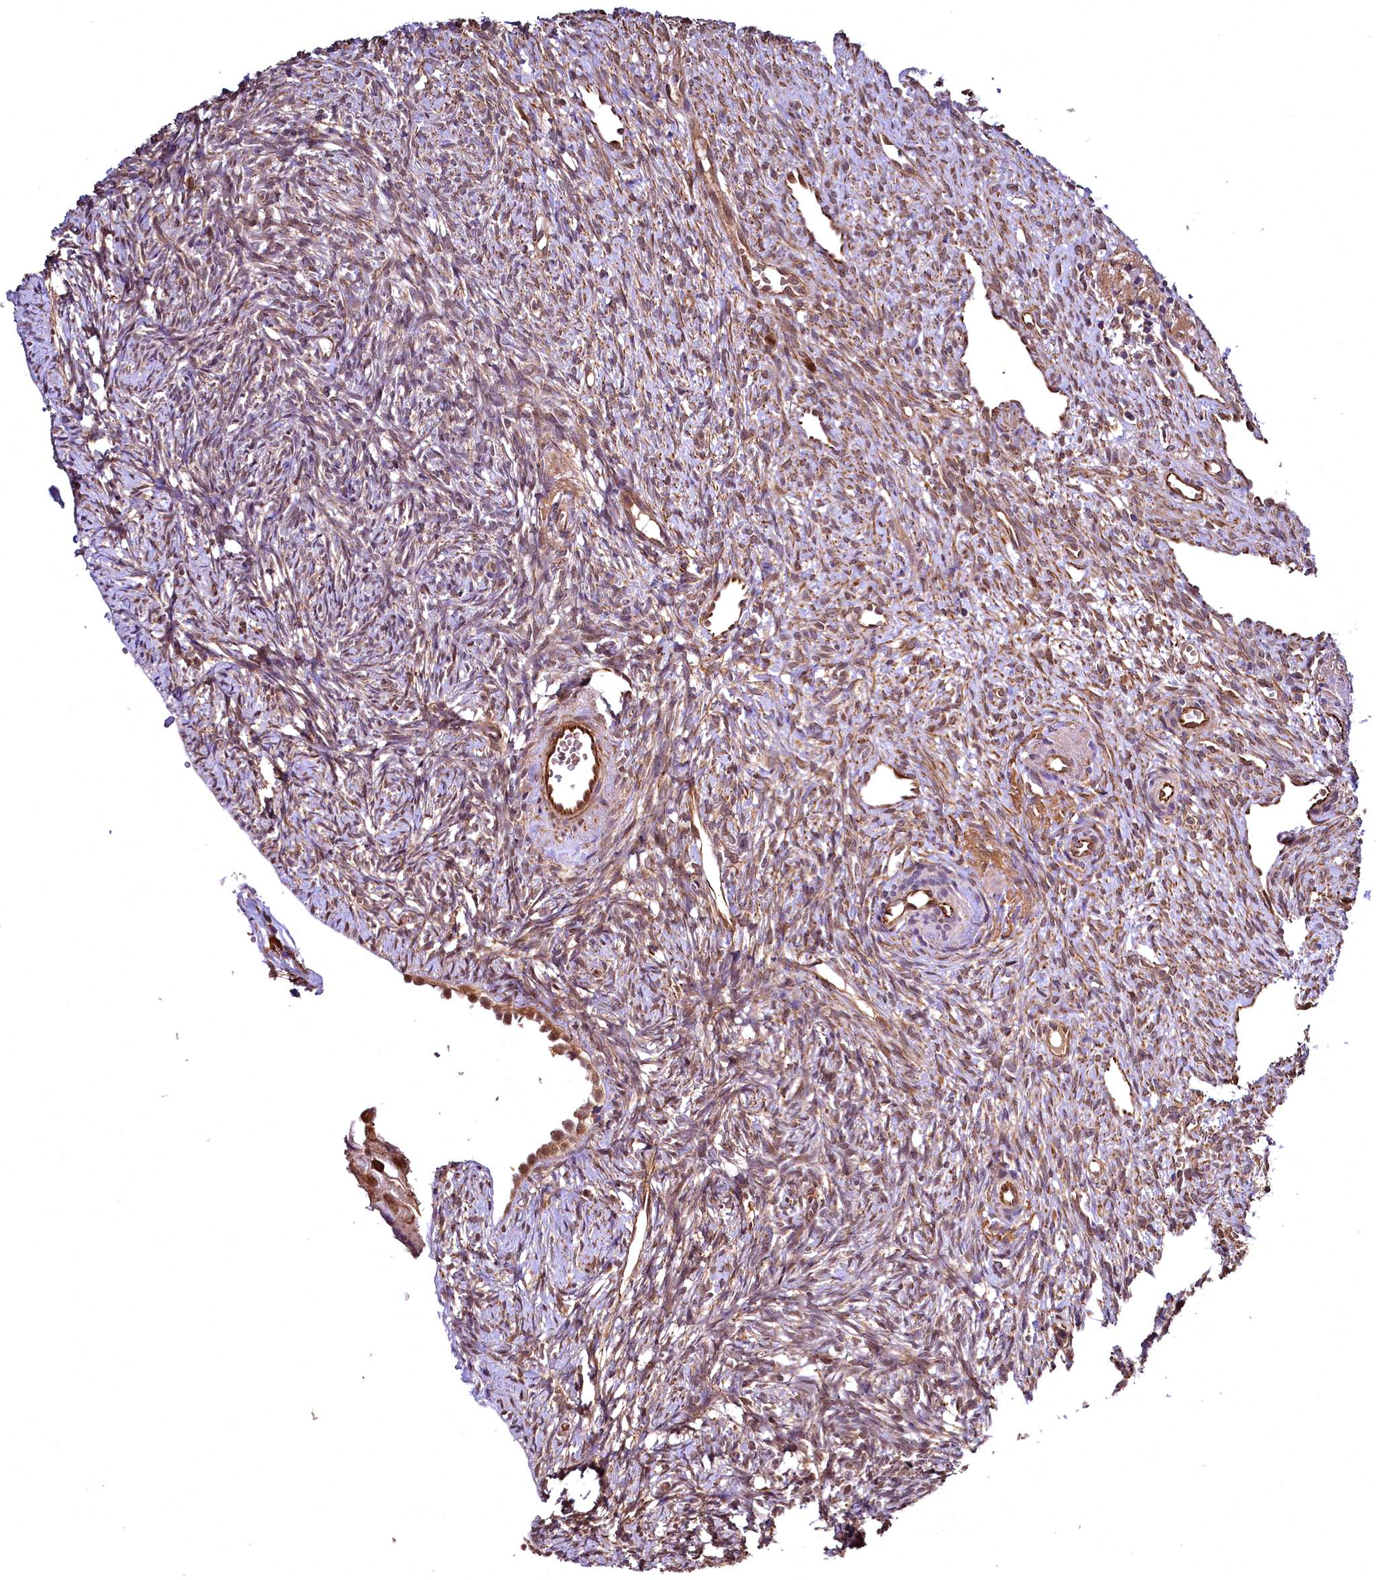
{"staining": {"intensity": "weak", "quantity": ">75%", "location": "cytoplasmic/membranous"}, "tissue": "ovary", "cell_type": "Follicle cells", "image_type": "normal", "snomed": [{"axis": "morphology", "description": "Normal tissue, NOS"}, {"axis": "topography", "description": "Ovary"}], "caption": "A brown stain labels weak cytoplasmic/membranous staining of a protein in follicle cells of normal human ovary.", "gene": "TBCEL", "patient": {"sex": "female", "age": 51}}